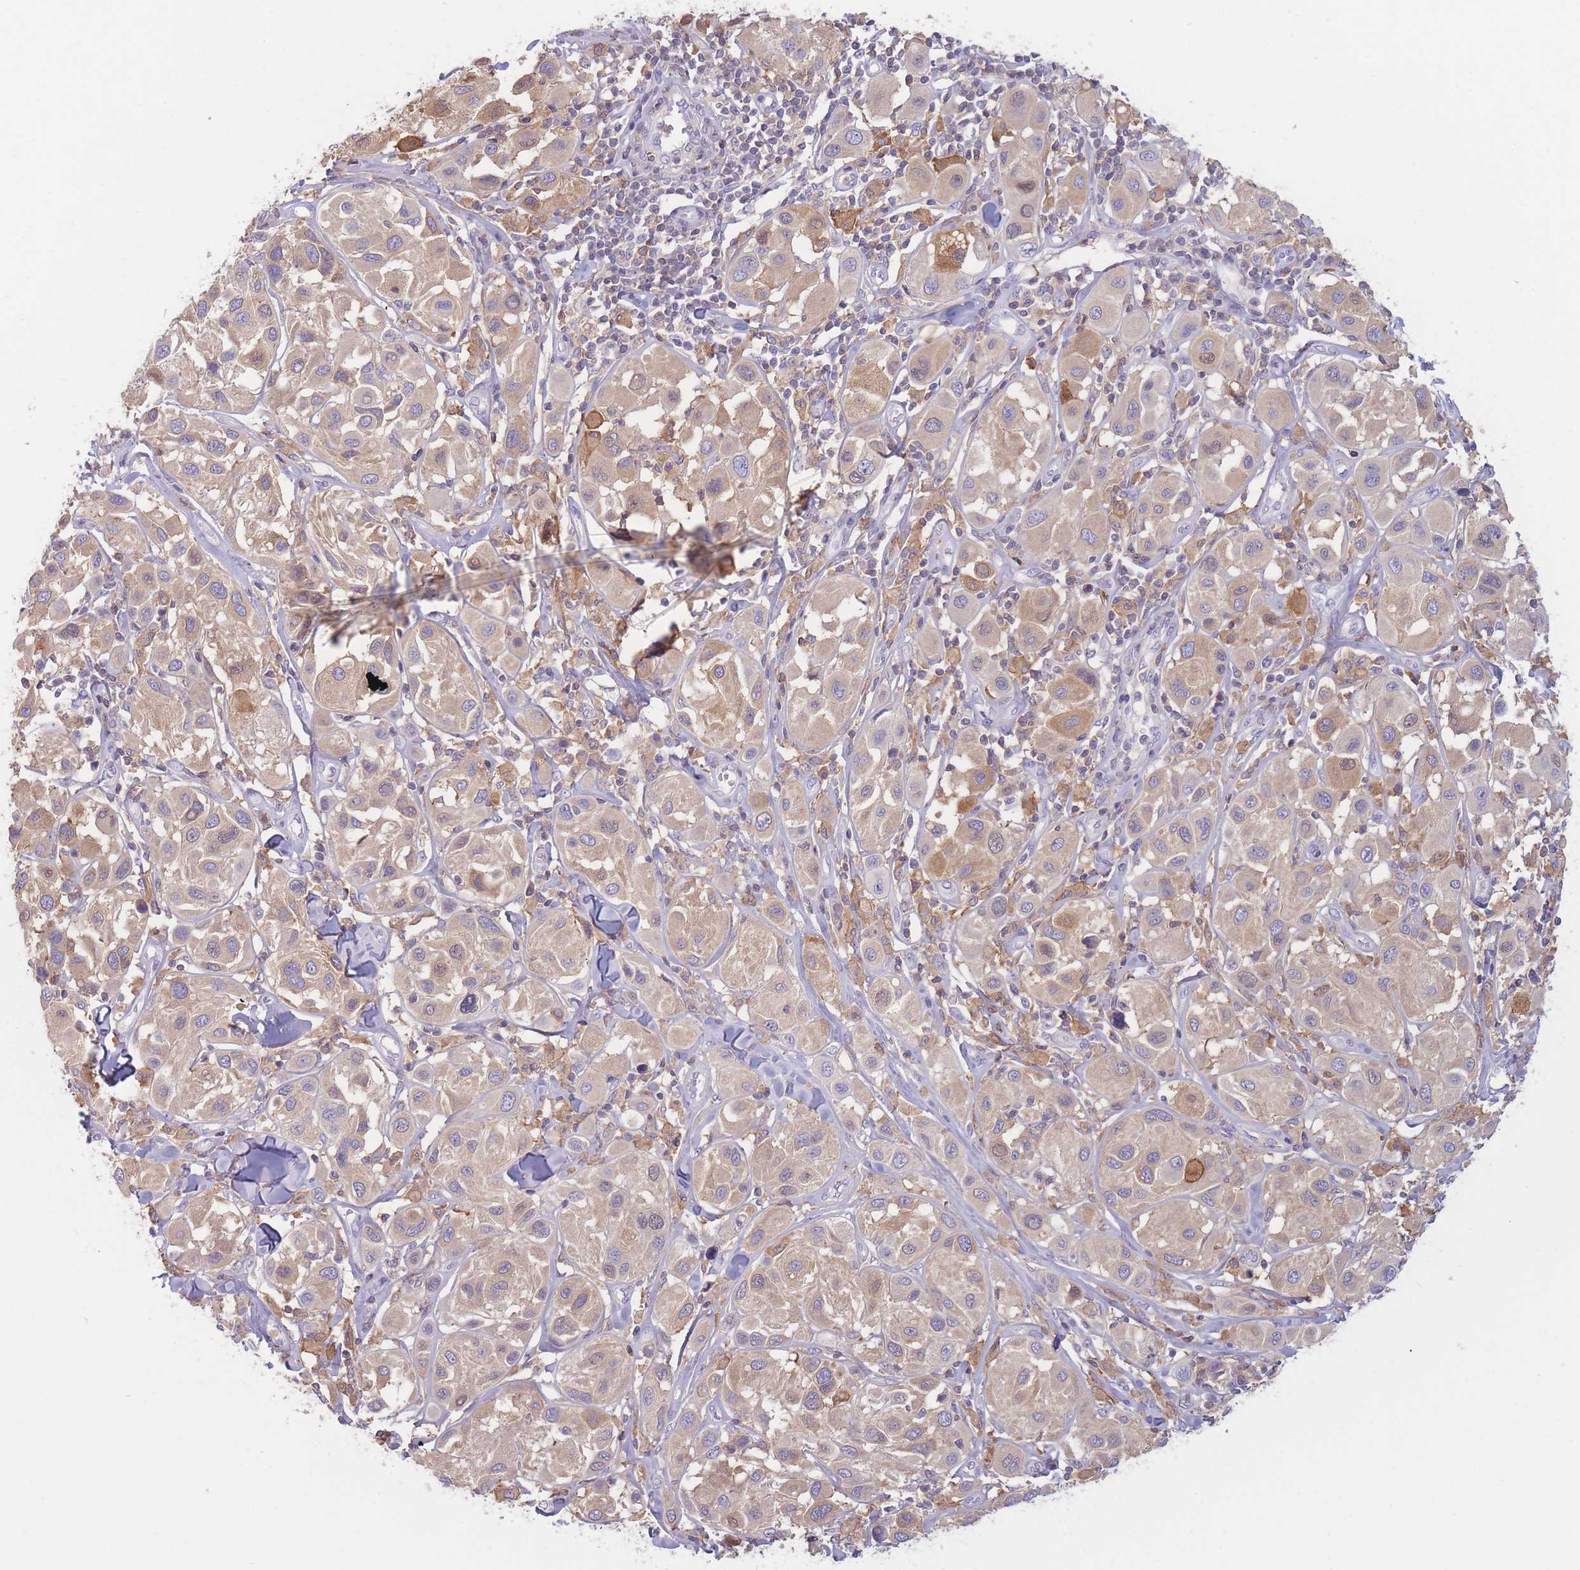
{"staining": {"intensity": "weak", "quantity": ">75%", "location": "cytoplasmic/membranous"}, "tissue": "melanoma", "cell_type": "Tumor cells", "image_type": "cancer", "snomed": [{"axis": "morphology", "description": "Malignant melanoma, Metastatic site"}, {"axis": "topography", "description": "Skin"}], "caption": "Approximately >75% of tumor cells in melanoma display weak cytoplasmic/membranous protein positivity as visualized by brown immunohistochemical staining.", "gene": "ST3GAL4", "patient": {"sex": "male", "age": 41}}